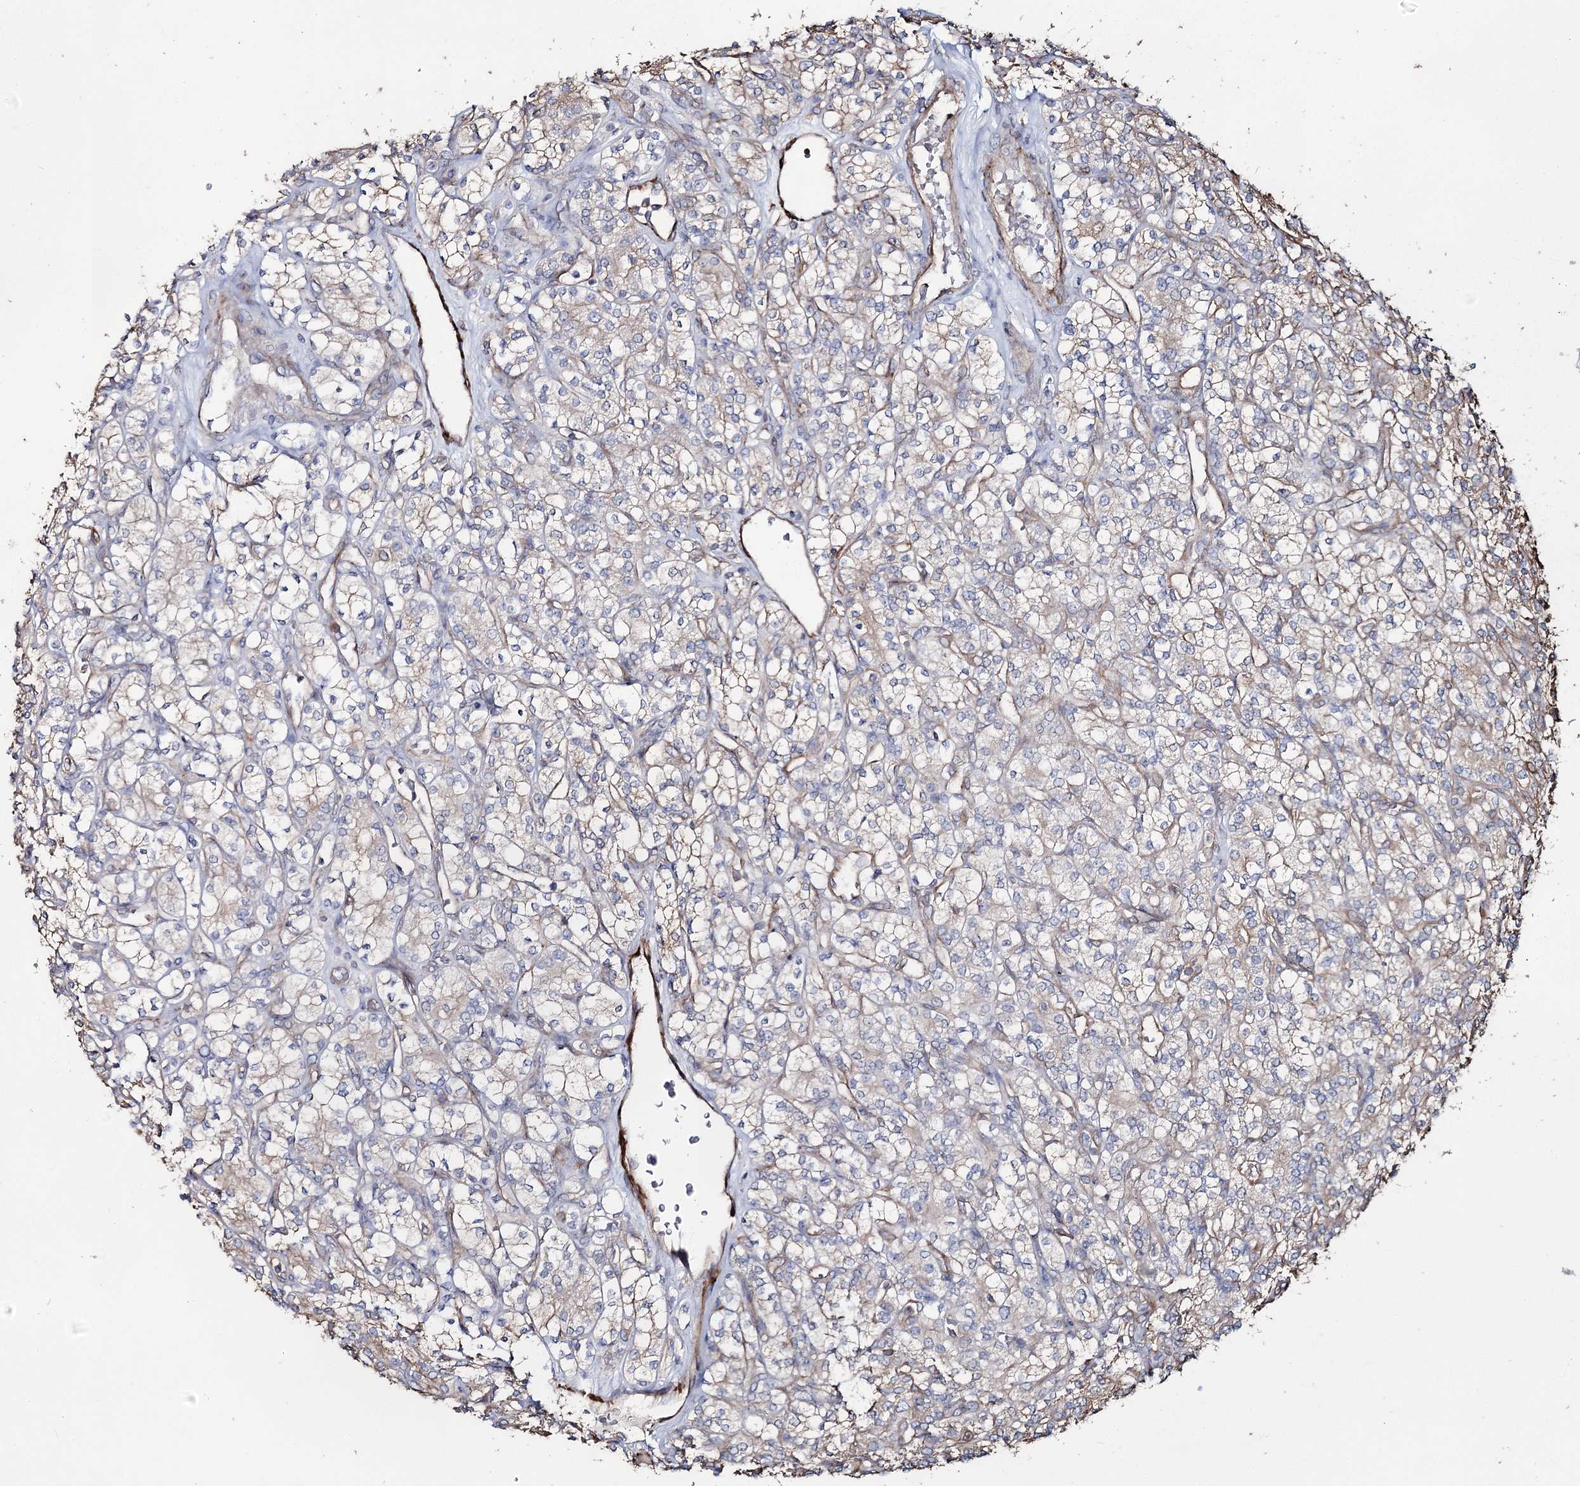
{"staining": {"intensity": "negative", "quantity": "none", "location": "none"}, "tissue": "renal cancer", "cell_type": "Tumor cells", "image_type": "cancer", "snomed": [{"axis": "morphology", "description": "Adenocarcinoma, NOS"}, {"axis": "topography", "description": "Kidney"}], "caption": "A micrograph of renal adenocarcinoma stained for a protein reveals no brown staining in tumor cells.", "gene": "SUMF1", "patient": {"sex": "male", "age": 77}}